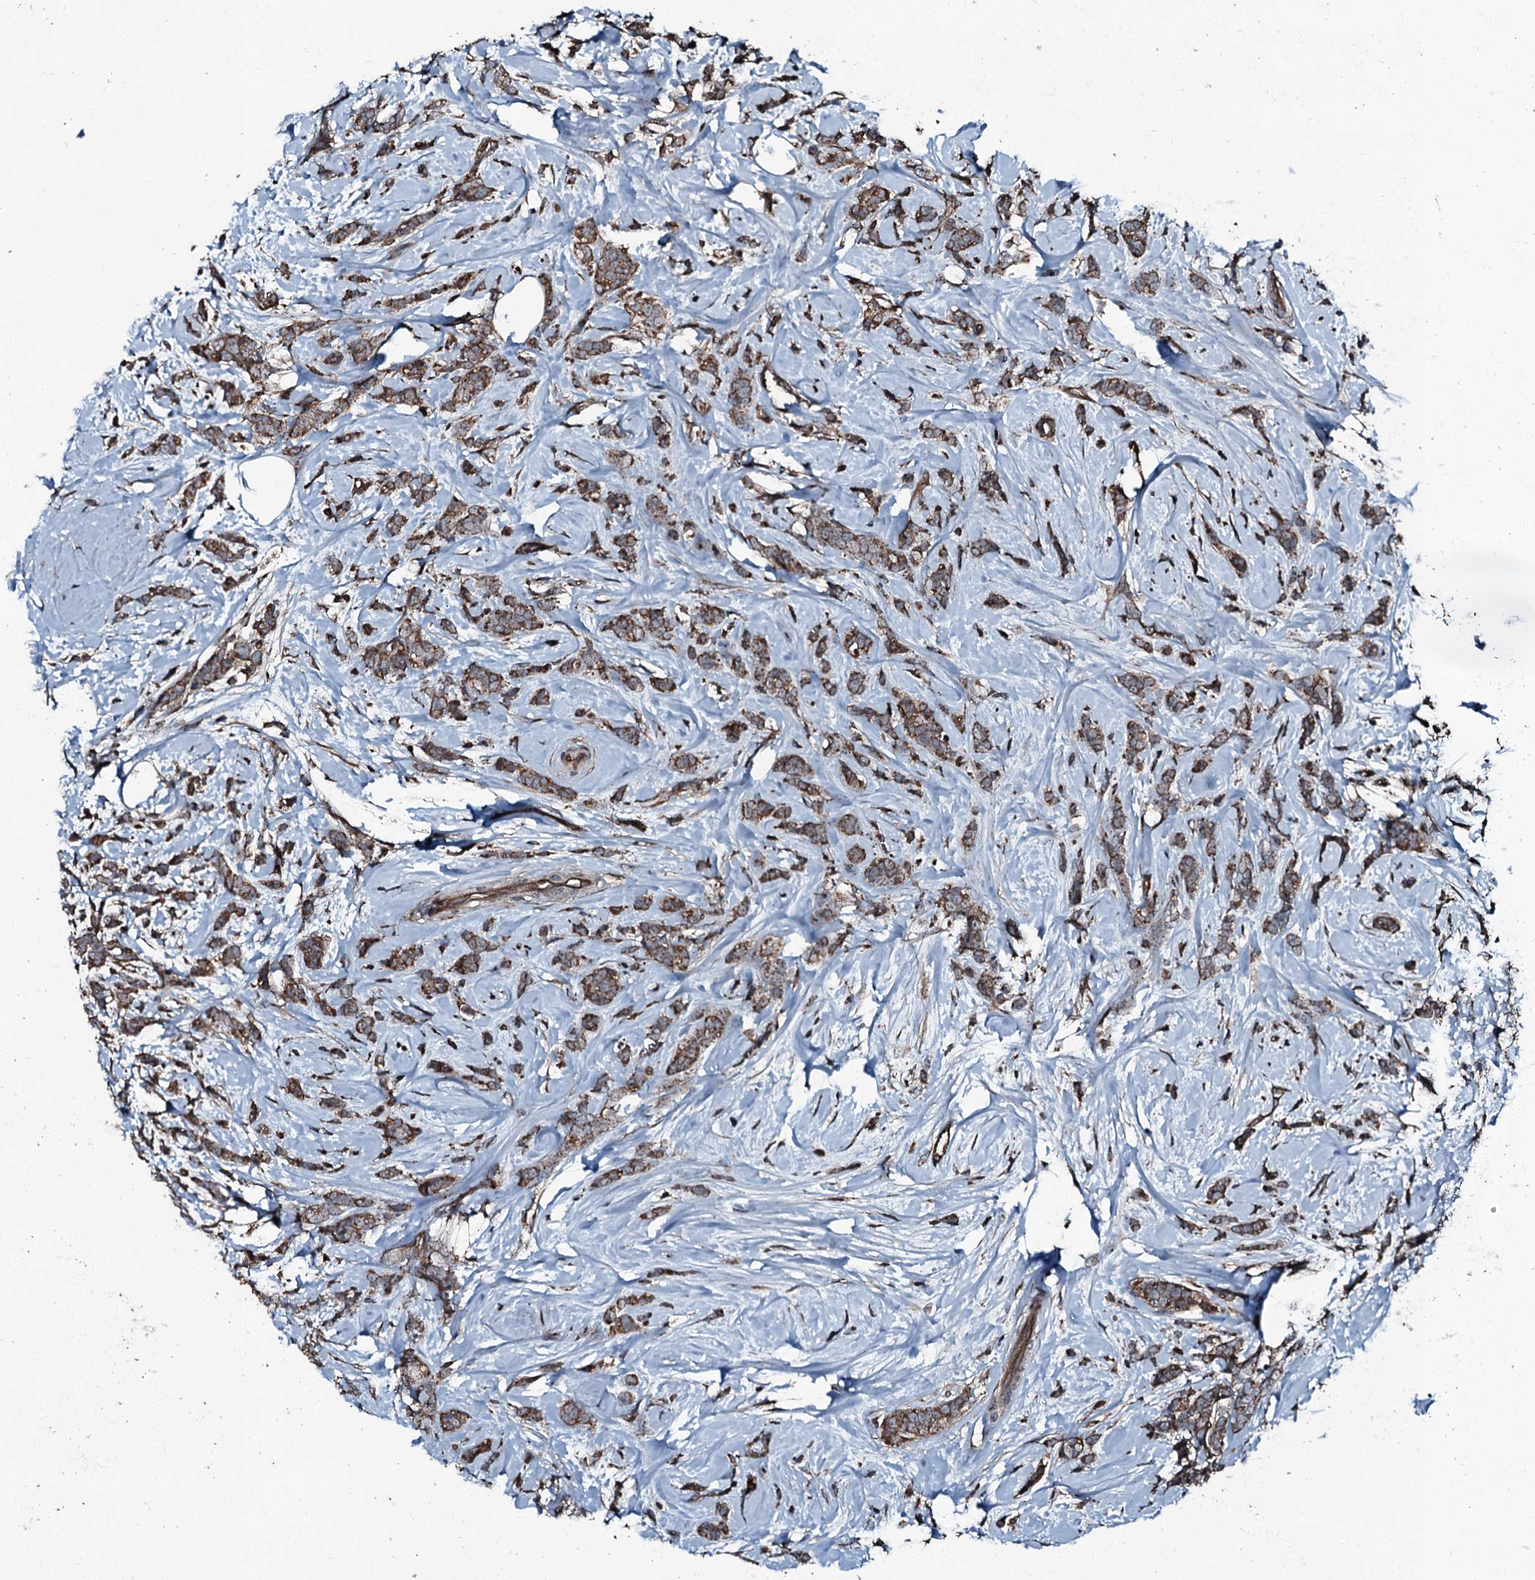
{"staining": {"intensity": "strong", "quantity": ">75%", "location": "cytoplasmic/membranous"}, "tissue": "breast cancer", "cell_type": "Tumor cells", "image_type": "cancer", "snomed": [{"axis": "morphology", "description": "Lobular carcinoma"}, {"axis": "topography", "description": "Breast"}], "caption": "High-magnification brightfield microscopy of lobular carcinoma (breast) stained with DAB (brown) and counterstained with hematoxylin (blue). tumor cells exhibit strong cytoplasmic/membranous staining is identified in about>75% of cells. The staining was performed using DAB (3,3'-diaminobenzidine) to visualize the protein expression in brown, while the nuclei were stained in blue with hematoxylin (Magnification: 20x).", "gene": "TRIM7", "patient": {"sex": "female", "age": 58}}